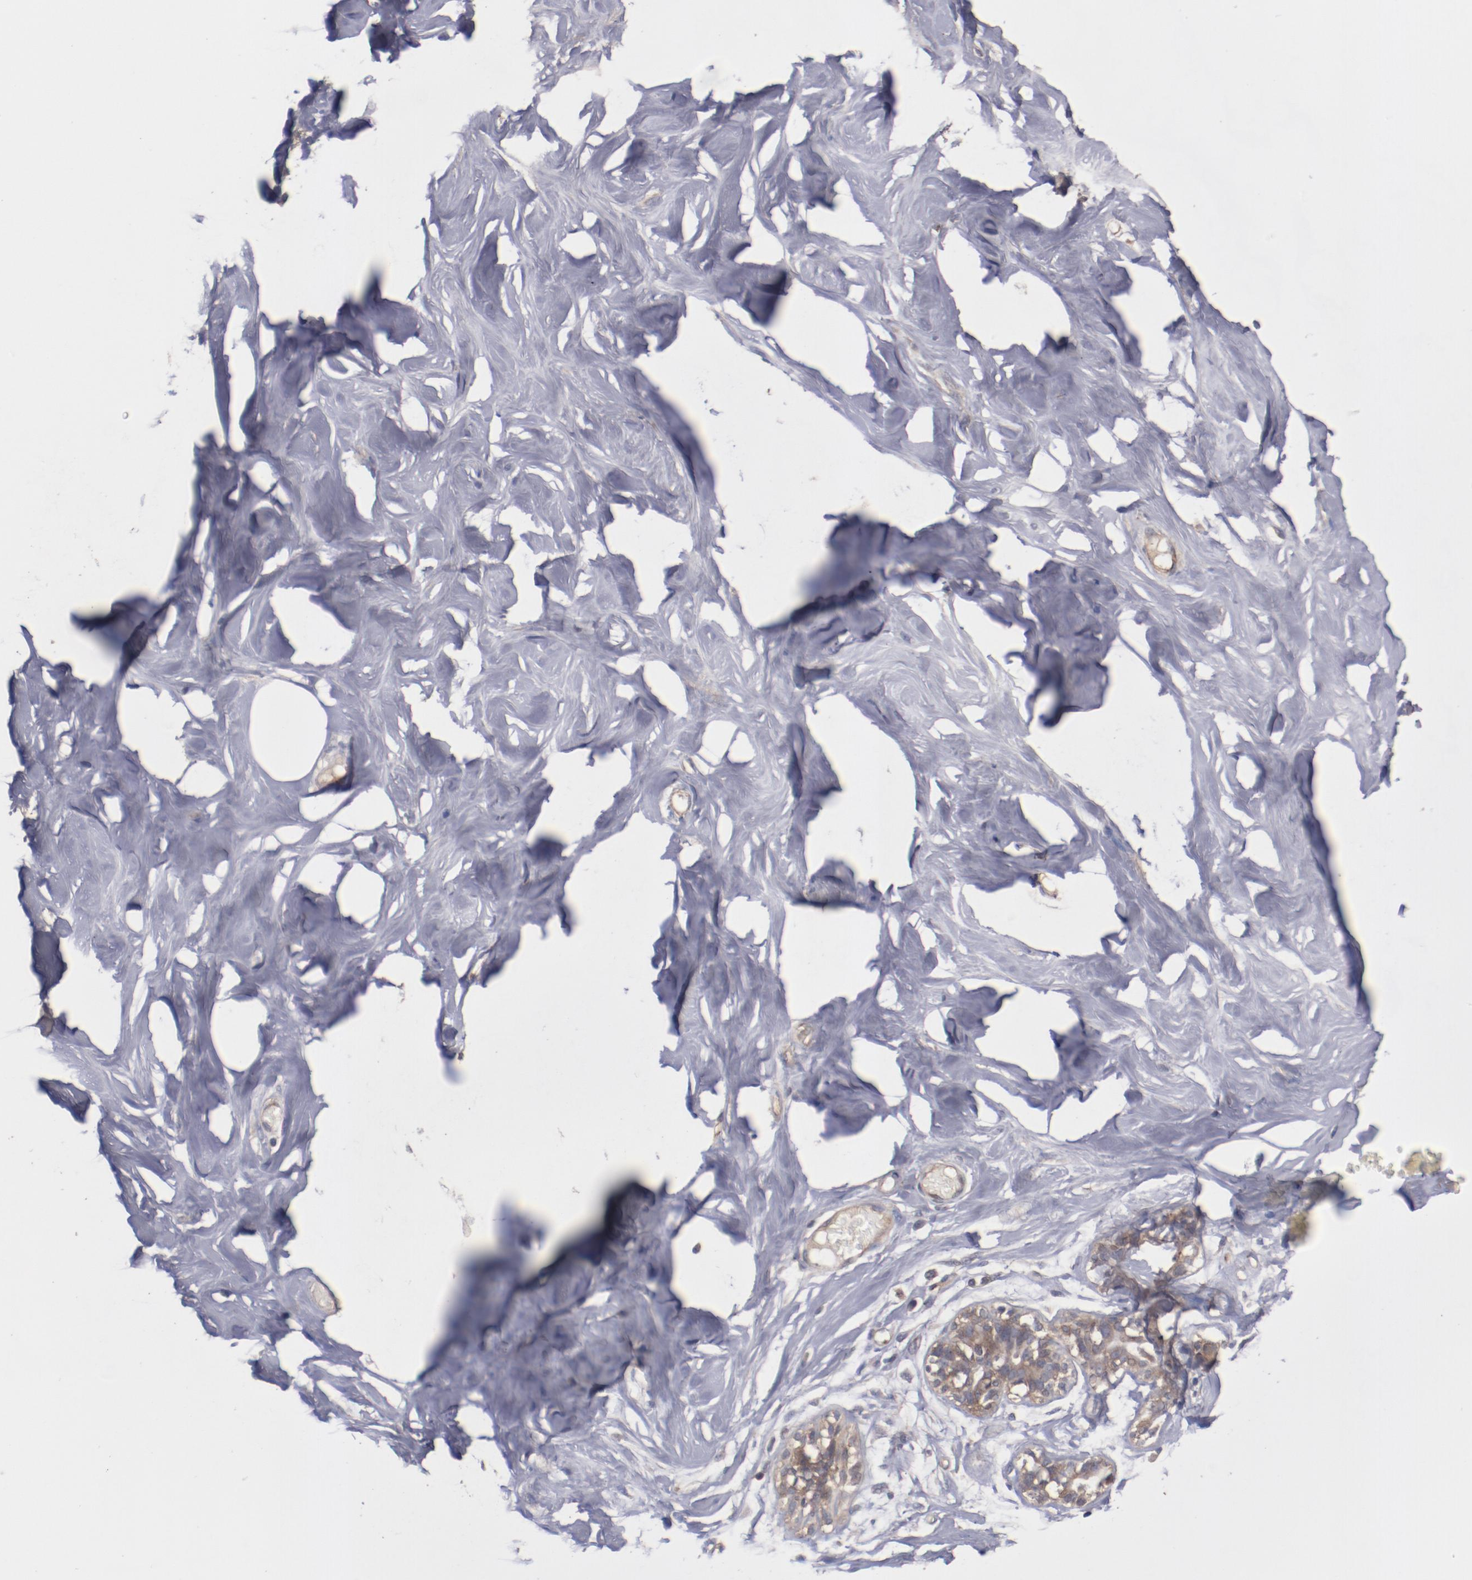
{"staining": {"intensity": "negative", "quantity": "none", "location": "none"}, "tissue": "breast", "cell_type": "Adipocytes", "image_type": "normal", "snomed": [{"axis": "morphology", "description": "Normal tissue, NOS"}, {"axis": "topography", "description": "Breast"}, {"axis": "topography", "description": "Soft tissue"}], "caption": "IHC of unremarkable breast exhibits no expression in adipocytes.", "gene": "DIPK2B", "patient": {"sex": "female", "age": 25}}